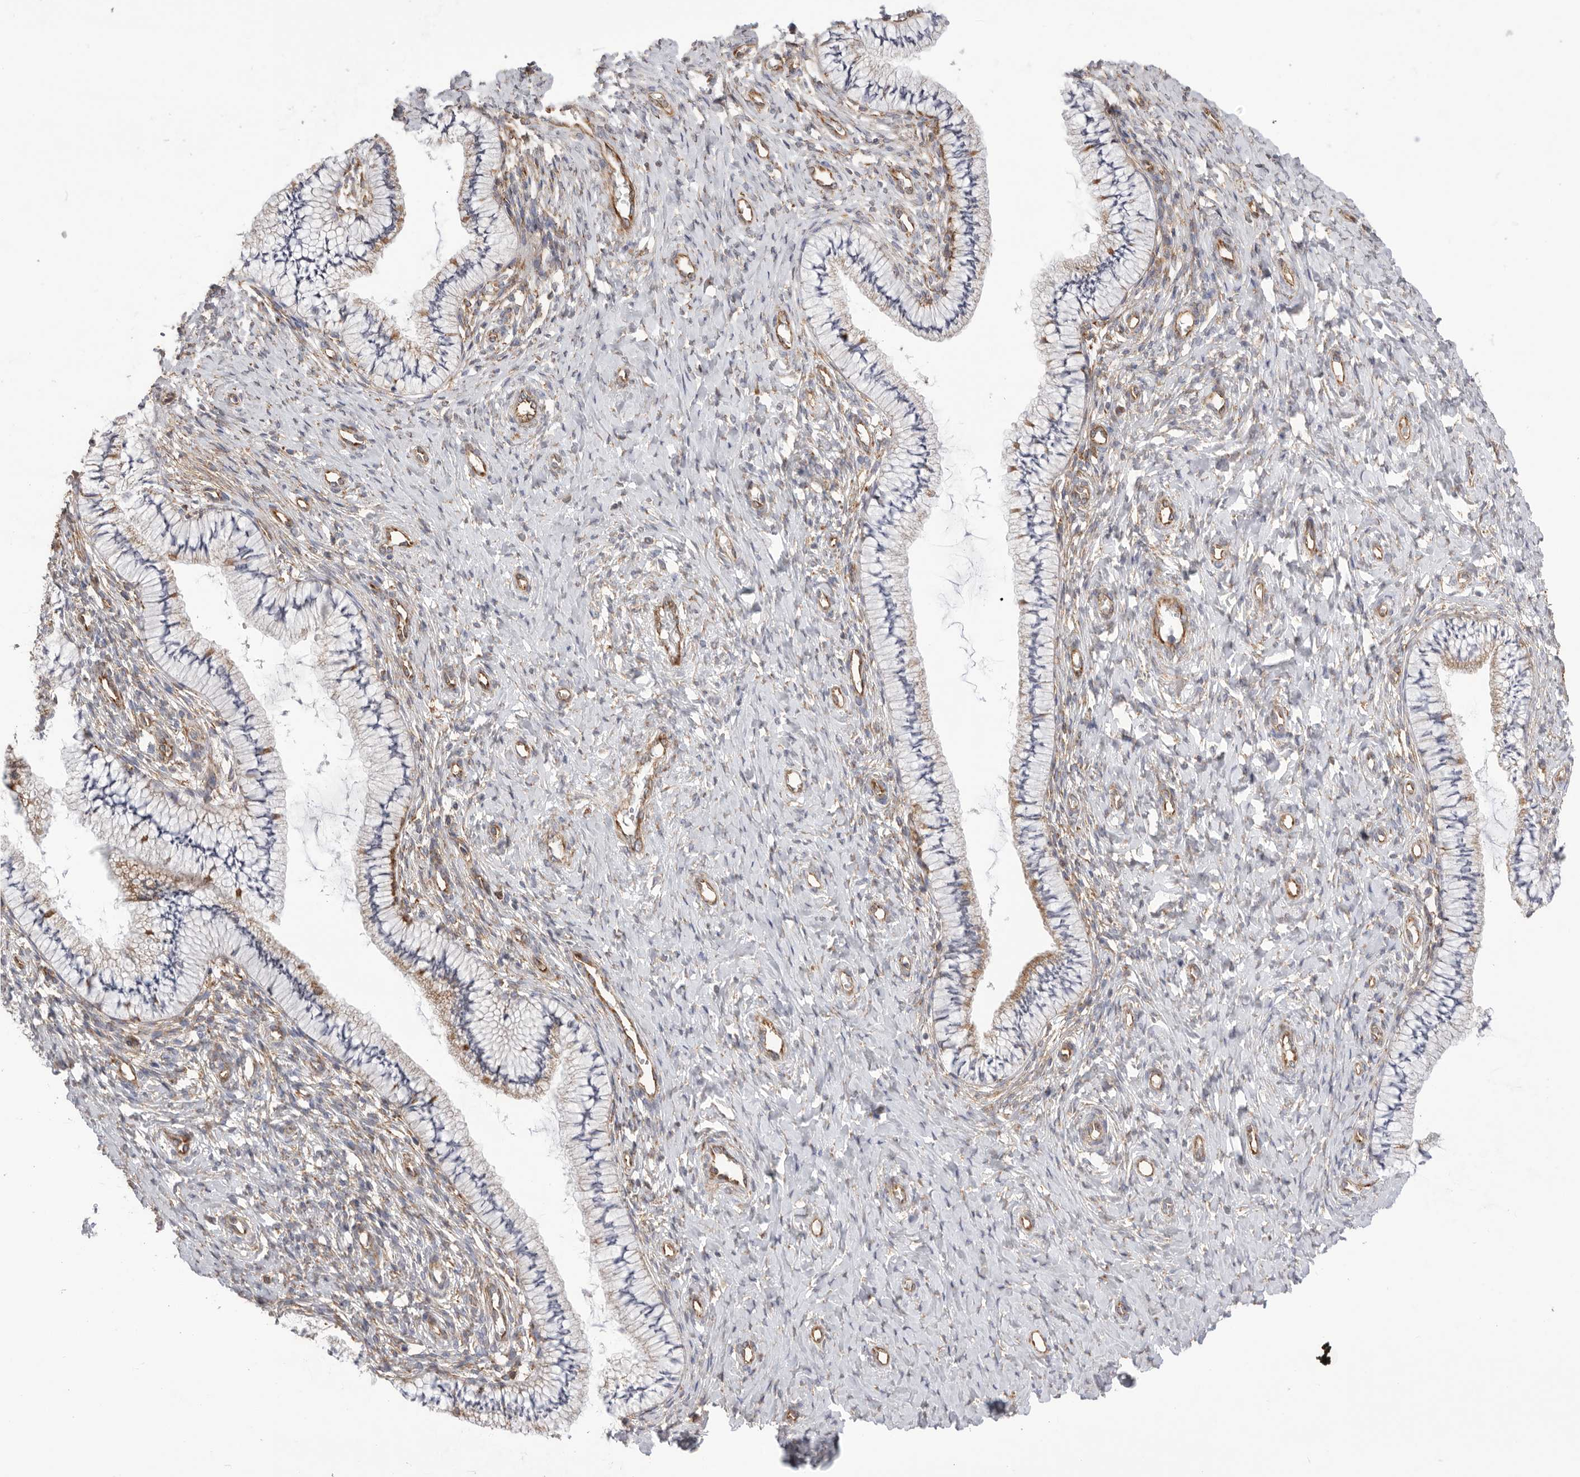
{"staining": {"intensity": "negative", "quantity": "none", "location": "none"}, "tissue": "cervix", "cell_type": "Glandular cells", "image_type": "normal", "snomed": [{"axis": "morphology", "description": "Normal tissue, NOS"}, {"axis": "topography", "description": "Cervix"}], "caption": "The micrograph demonstrates no significant staining in glandular cells of cervix. (DAB immunohistochemistry (IHC), high magnification).", "gene": "SERBP1", "patient": {"sex": "female", "age": 36}}